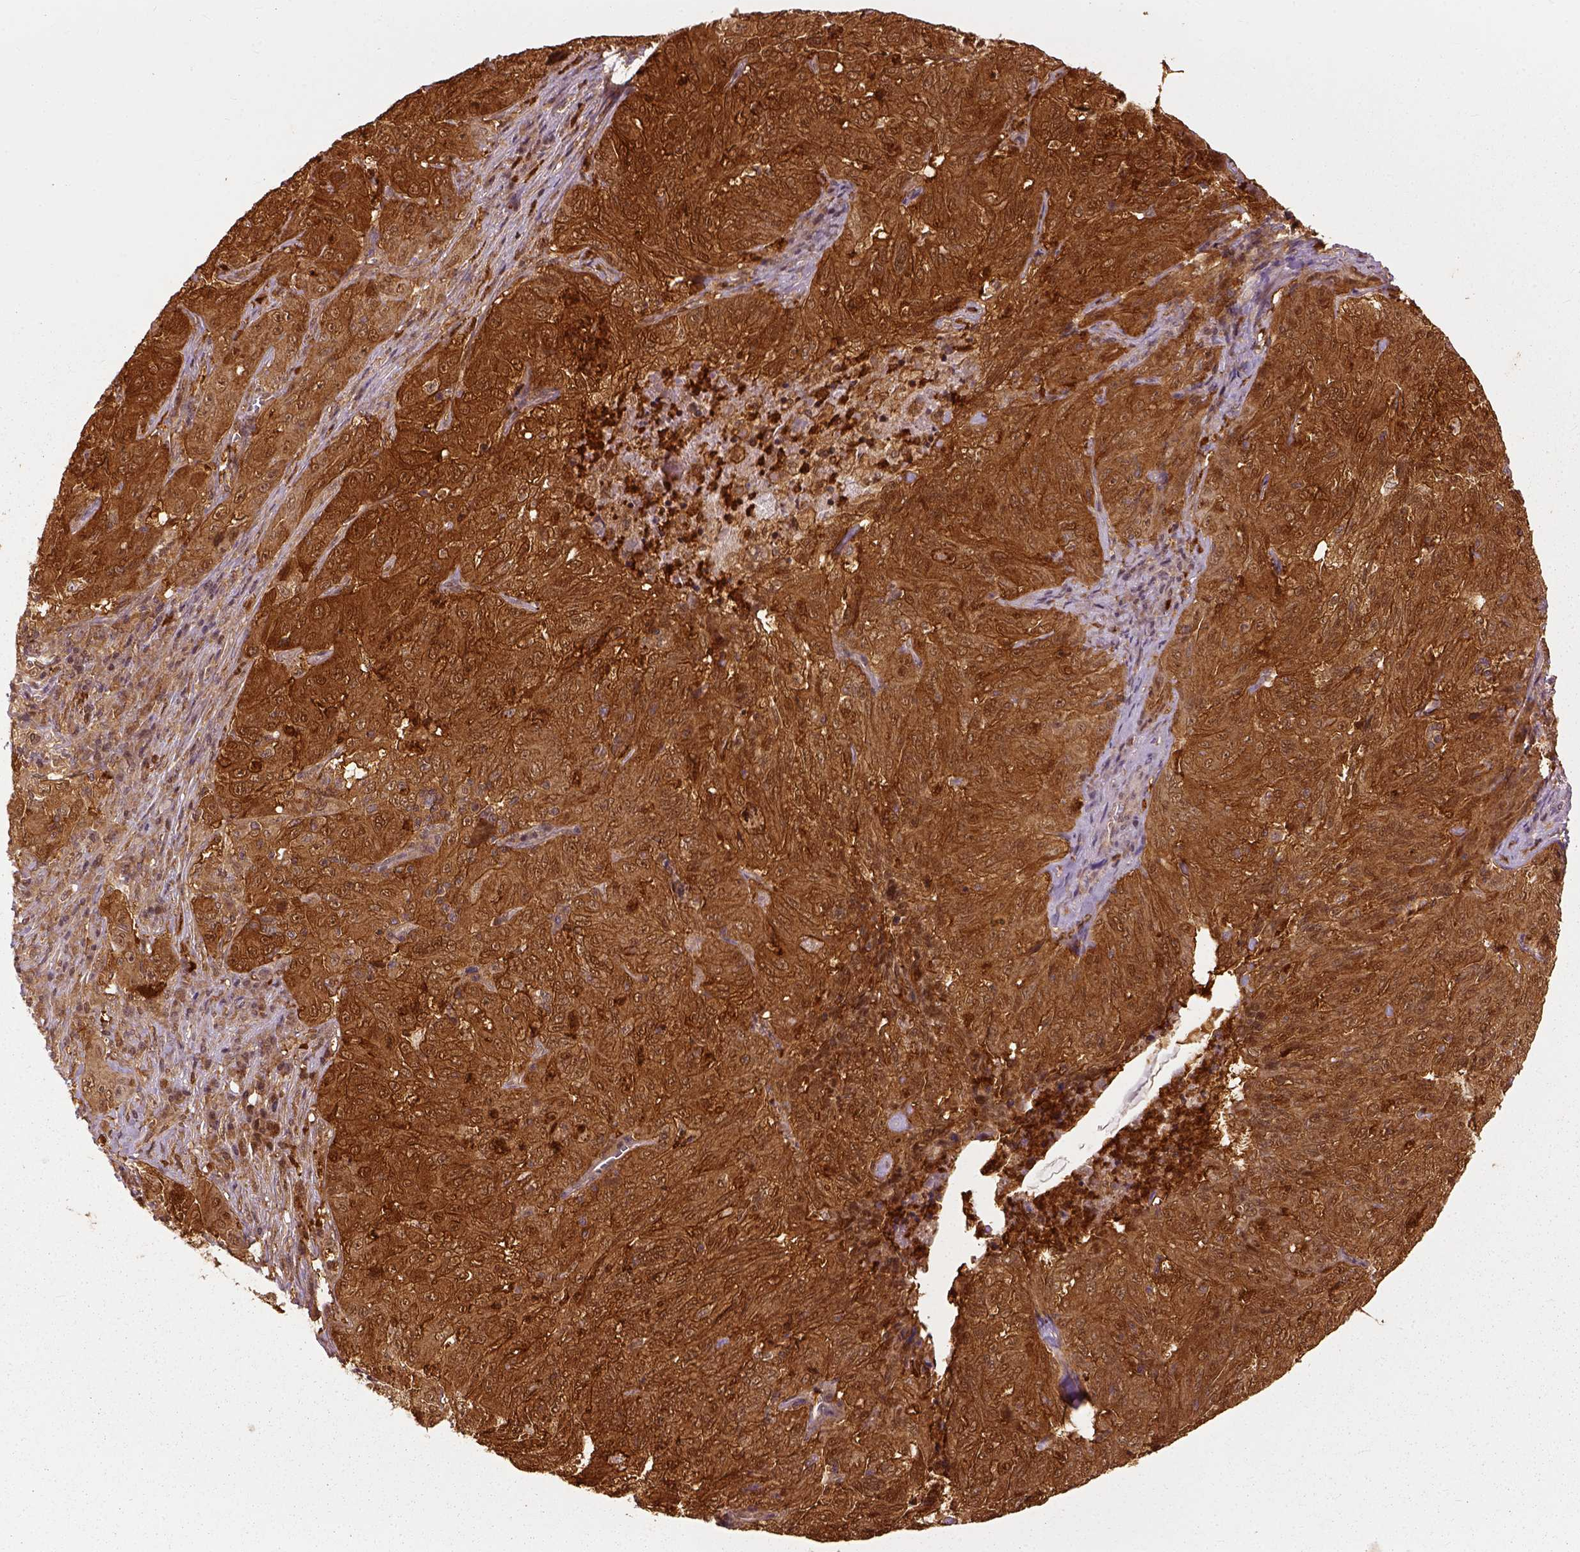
{"staining": {"intensity": "strong", "quantity": ">75%", "location": "cytoplasmic/membranous"}, "tissue": "pancreatic cancer", "cell_type": "Tumor cells", "image_type": "cancer", "snomed": [{"axis": "morphology", "description": "Adenocarcinoma, NOS"}, {"axis": "topography", "description": "Pancreas"}], "caption": "Protein staining shows strong cytoplasmic/membranous positivity in approximately >75% of tumor cells in adenocarcinoma (pancreatic).", "gene": "GPI", "patient": {"sex": "male", "age": 63}}